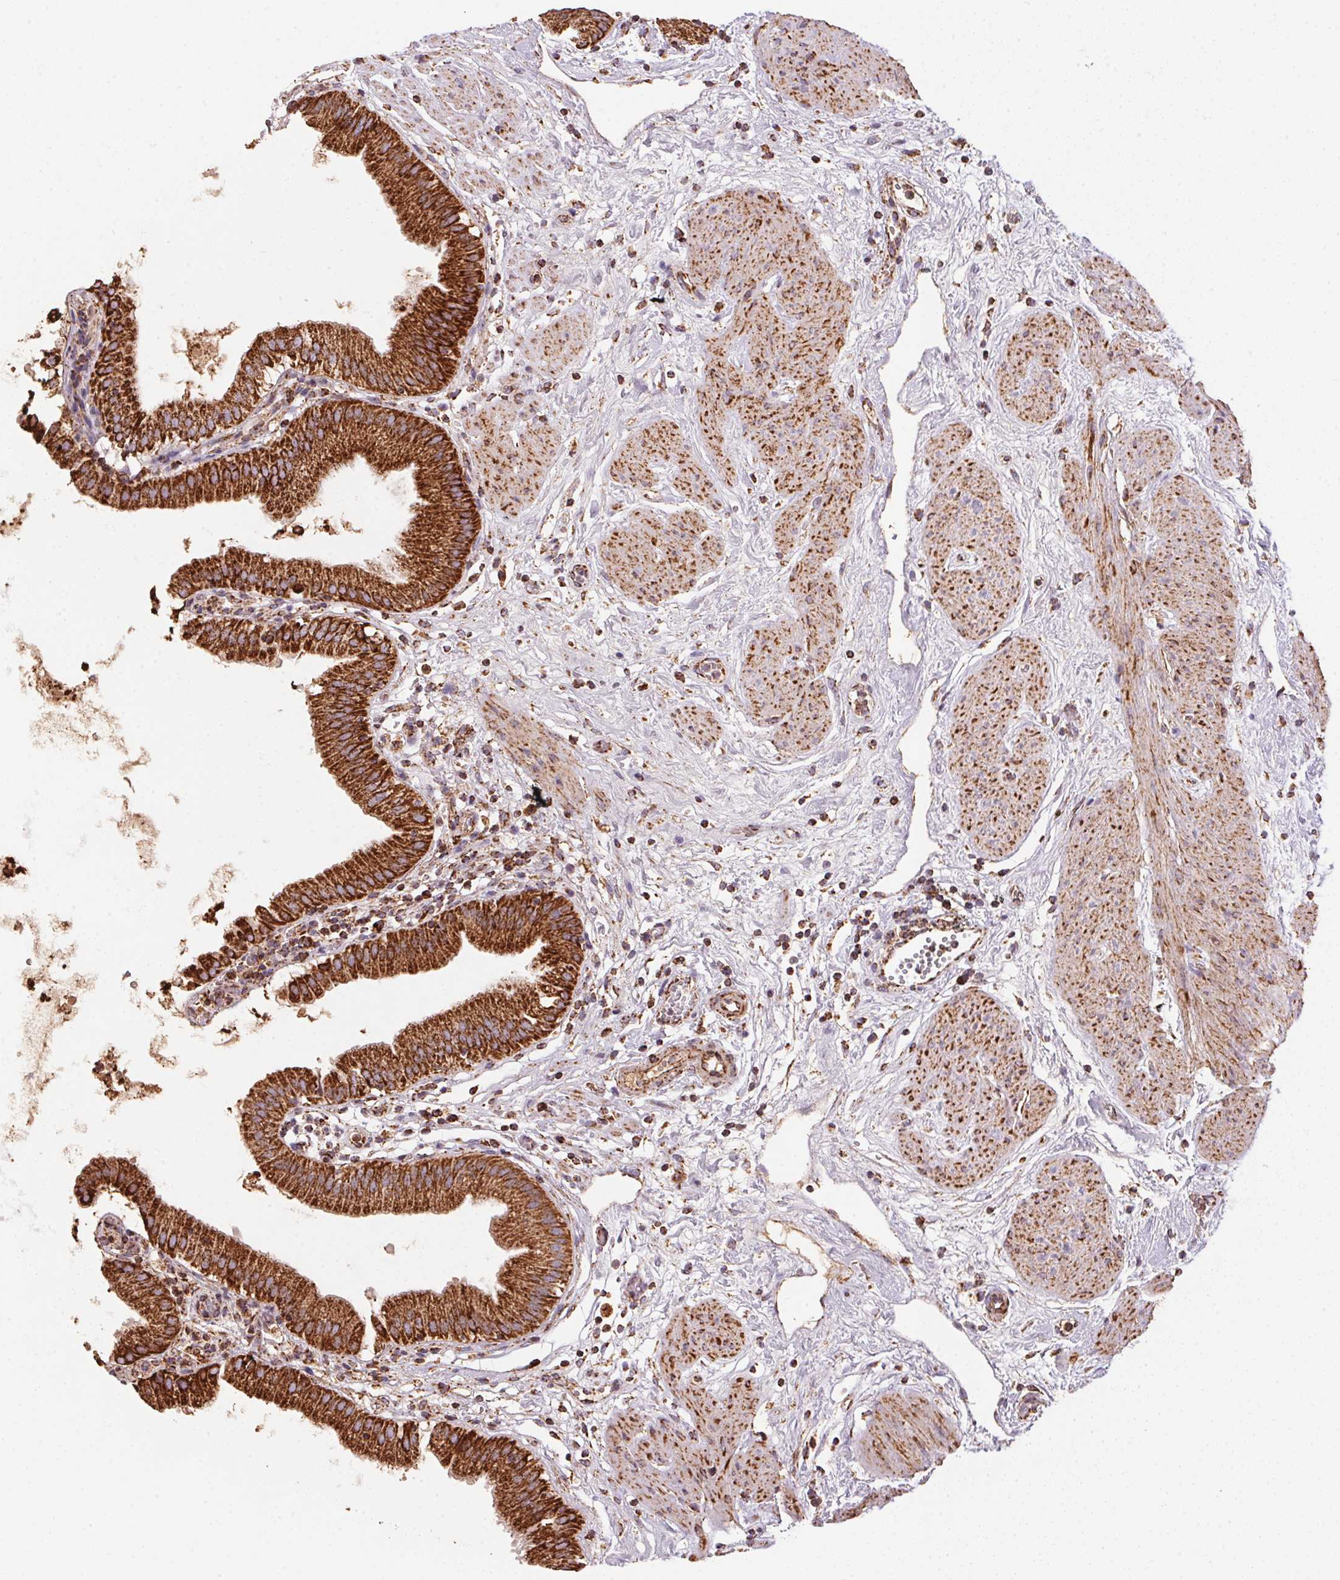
{"staining": {"intensity": "strong", "quantity": ">75%", "location": "cytoplasmic/membranous"}, "tissue": "gallbladder", "cell_type": "Glandular cells", "image_type": "normal", "snomed": [{"axis": "morphology", "description": "Normal tissue, NOS"}, {"axis": "topography", "description": "Gallbladder"}], "caption": "Benign gallbladder was stained to show a protein in brown. There is high levels of strong cytoplasmic/membranous expression in about >75% of glandular cells.", "gene": "NDUFS2", "patient": {"sex": "female", "age": 65}}